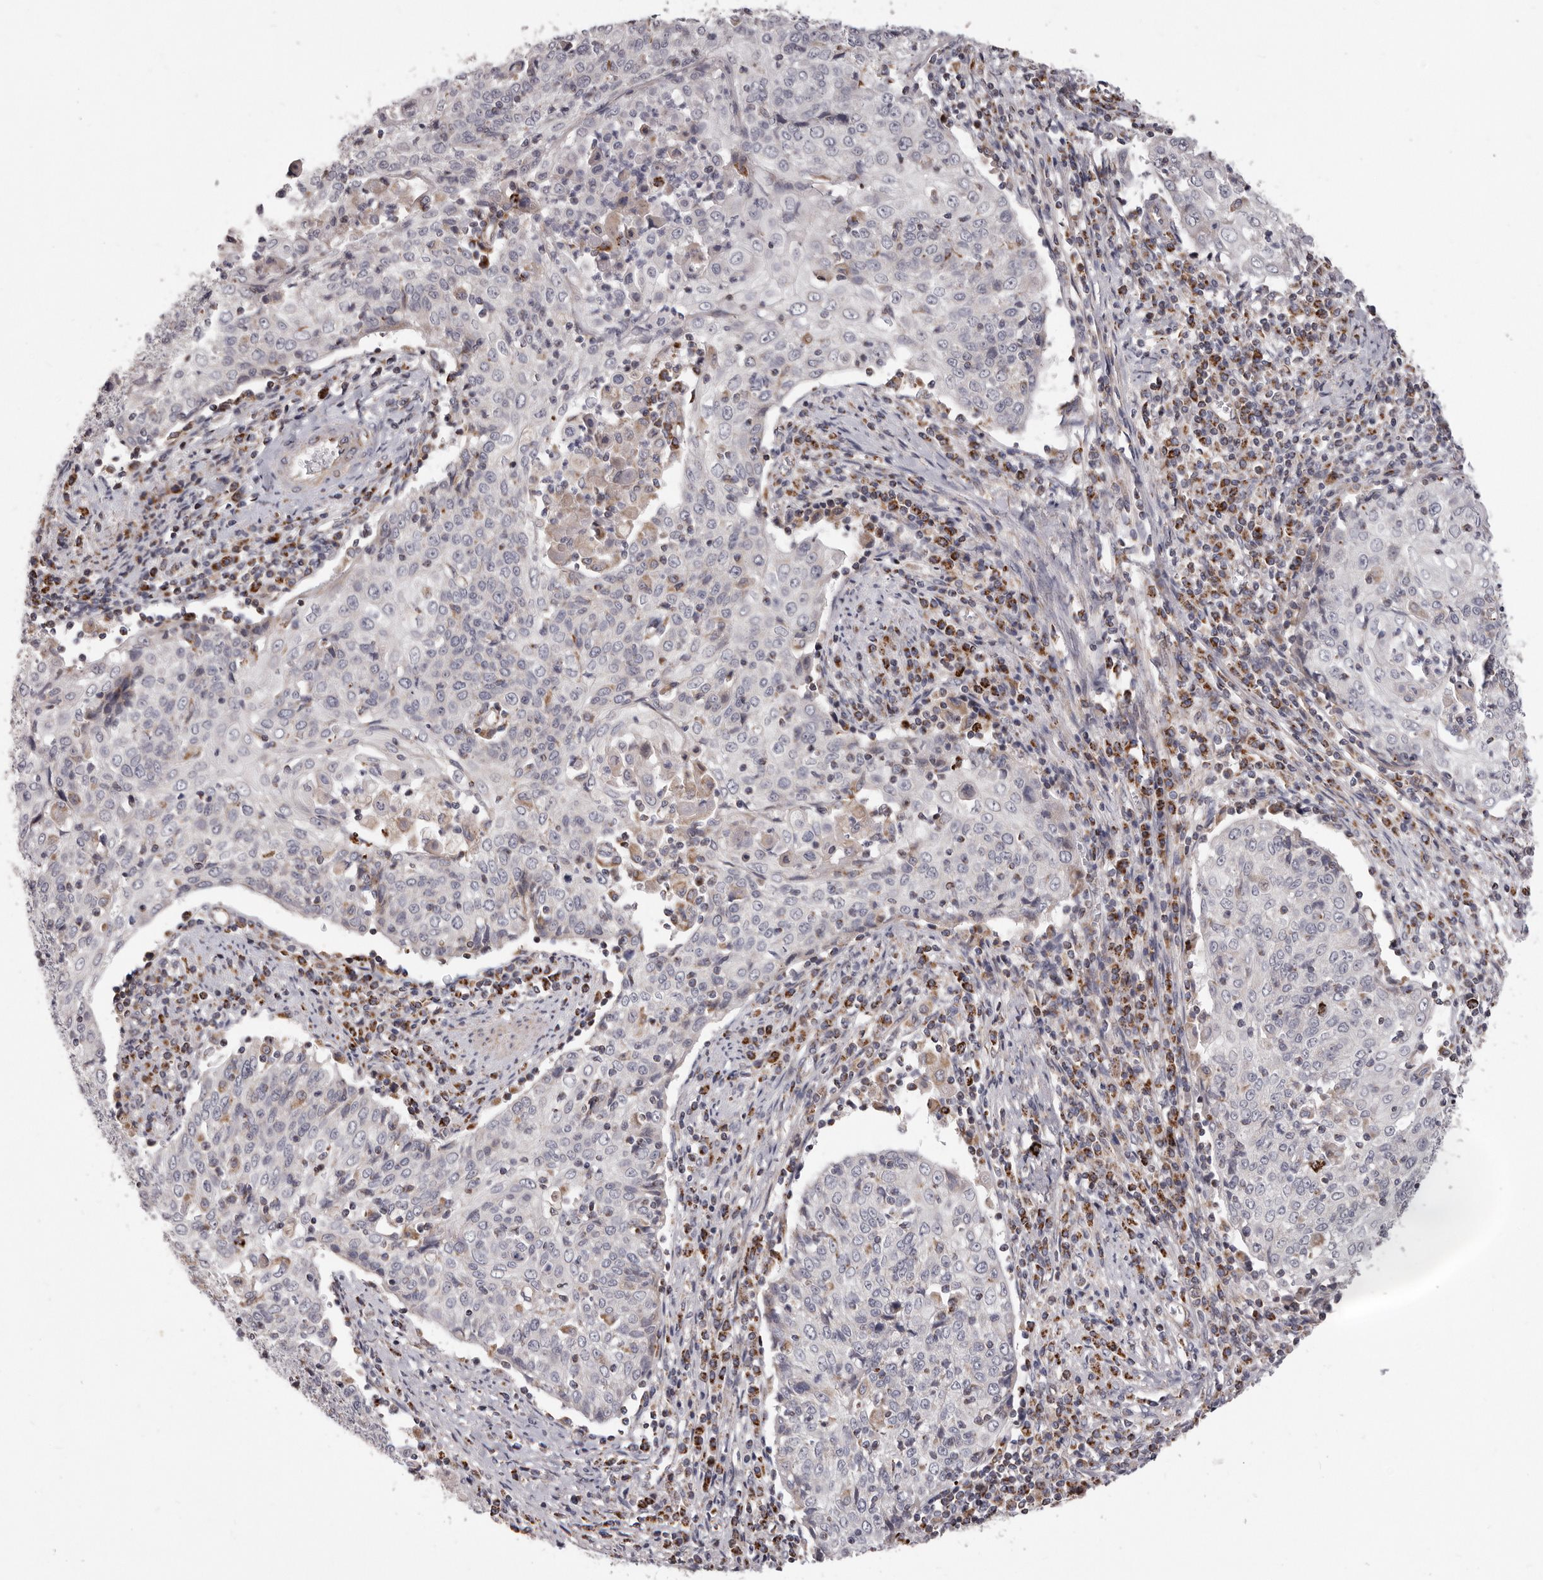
{"staining": {"intensity": "negative", "quantity": "none", "location": "none"}, "tissue": "cervical cancer", "cell_type": "Tumor cells", "image_type": "cancer", "snomed": [{"axis": "morphology", "description": "Squamous cell carcinoma, NOS"}, {"axis": "topography", "description": "Cervix"}], "caption": "Tumor cells are negative for brown protein staining in squamous cell carcinoma (cervical).", "gene": "PRMT2", "patient": {"sex": "female", "age": 48}}